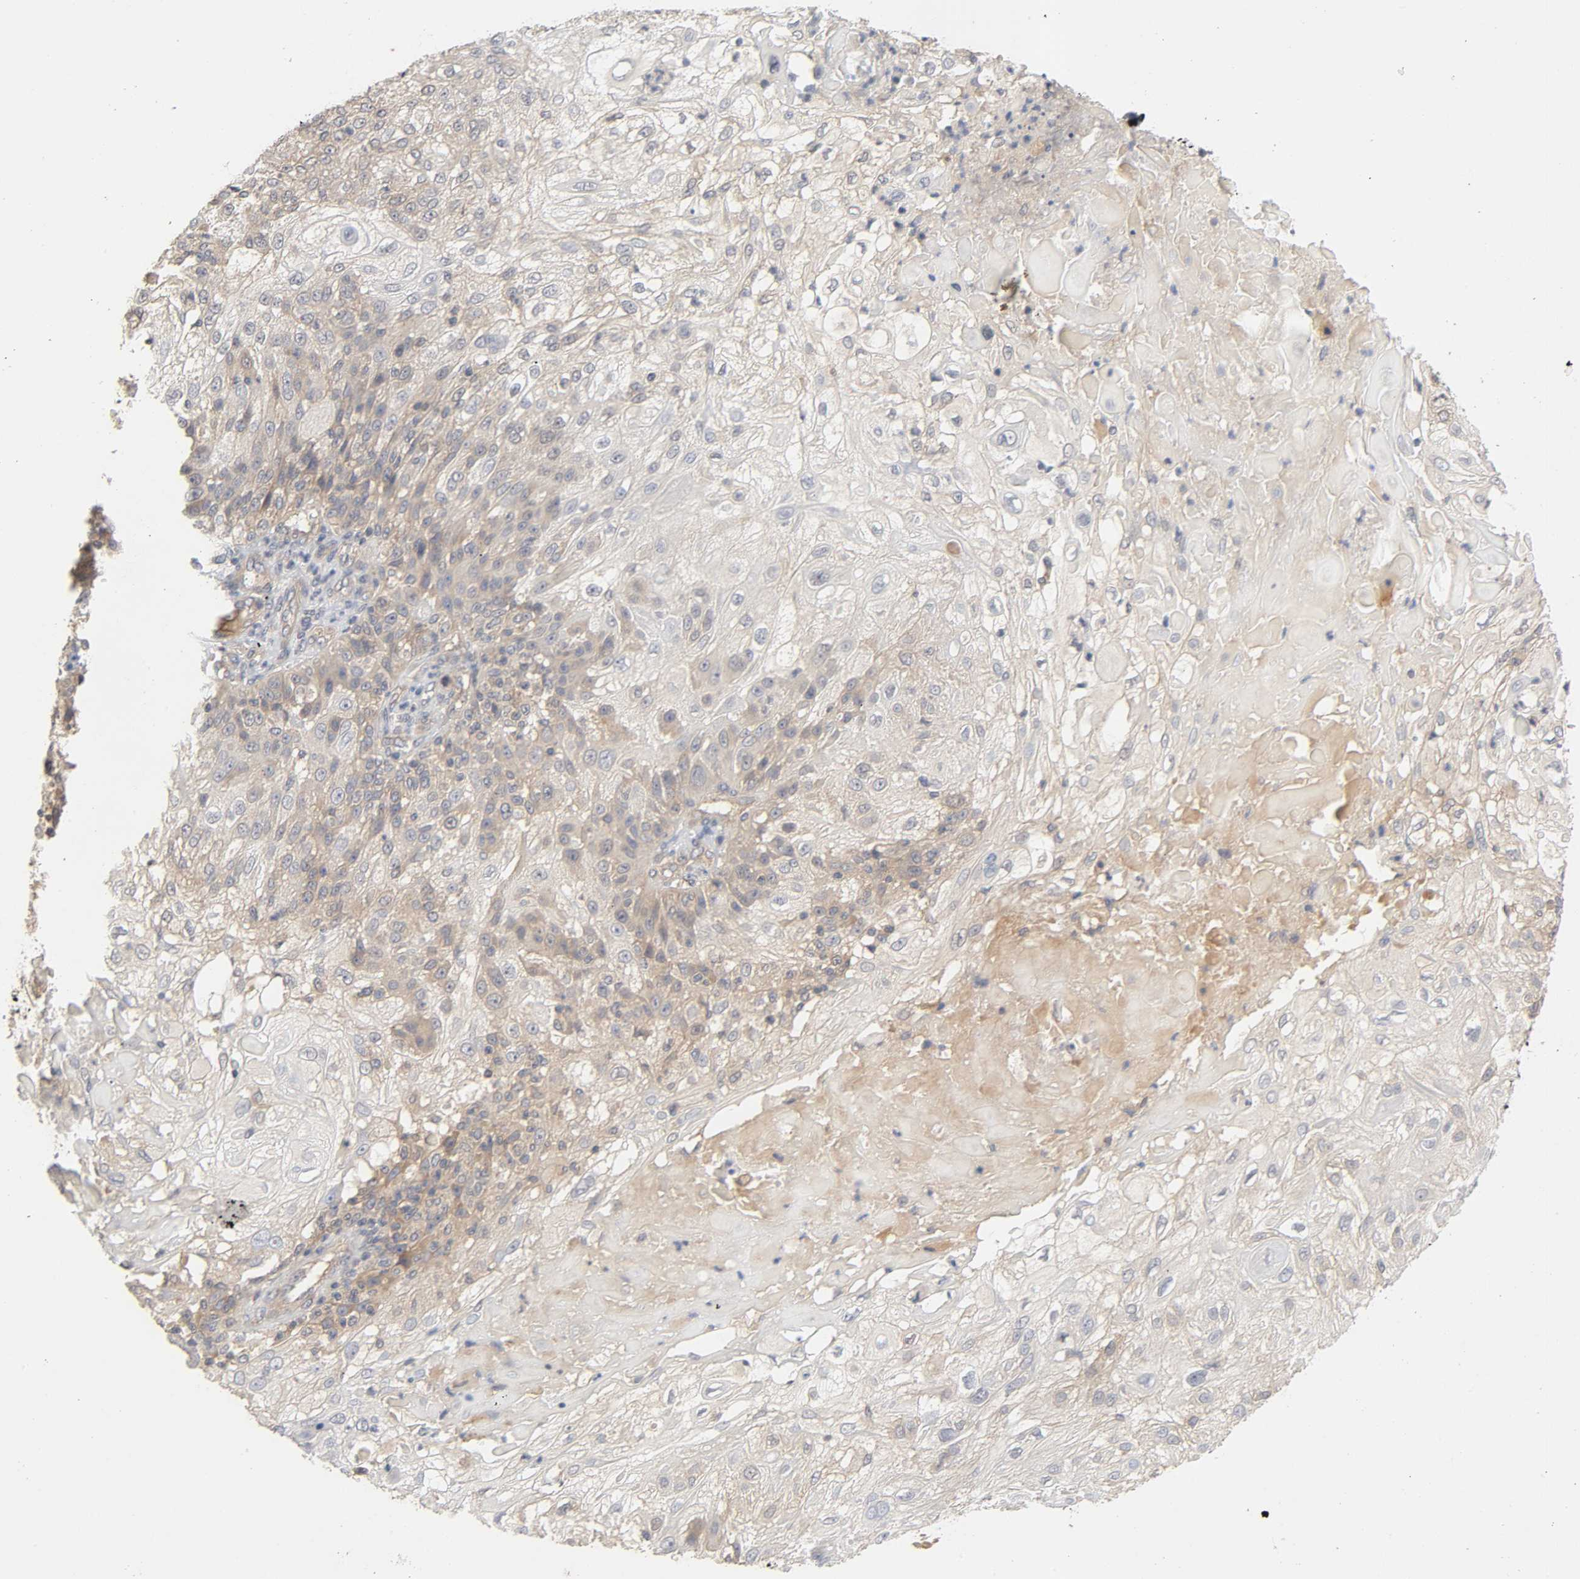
{"staining": {"intensity": "moderate", "quantity": "25%-75%", "location": "cytoplasmic/membranous"}, "tissue": "skin cancer", "cell_type": "Tumor cells", "image_type": "cancer", "snomed": [{"axis": "morphology", "description": "Normal tissue, NOS"}, {"axis": "morphology", "description": "Squamous cell carcinoma, NOS"}, {"axis": "topography", "description": "Skin"}], "caption": "Moderate cytoplasmic/membranous expression for a protein is seen in approximately 25%-75% of tumor cells of skin squamous cell carcinoma using immunohistochemistry (IHC).", "gene": "CPB2", "patient": {"sex": "female", "age": 83}}